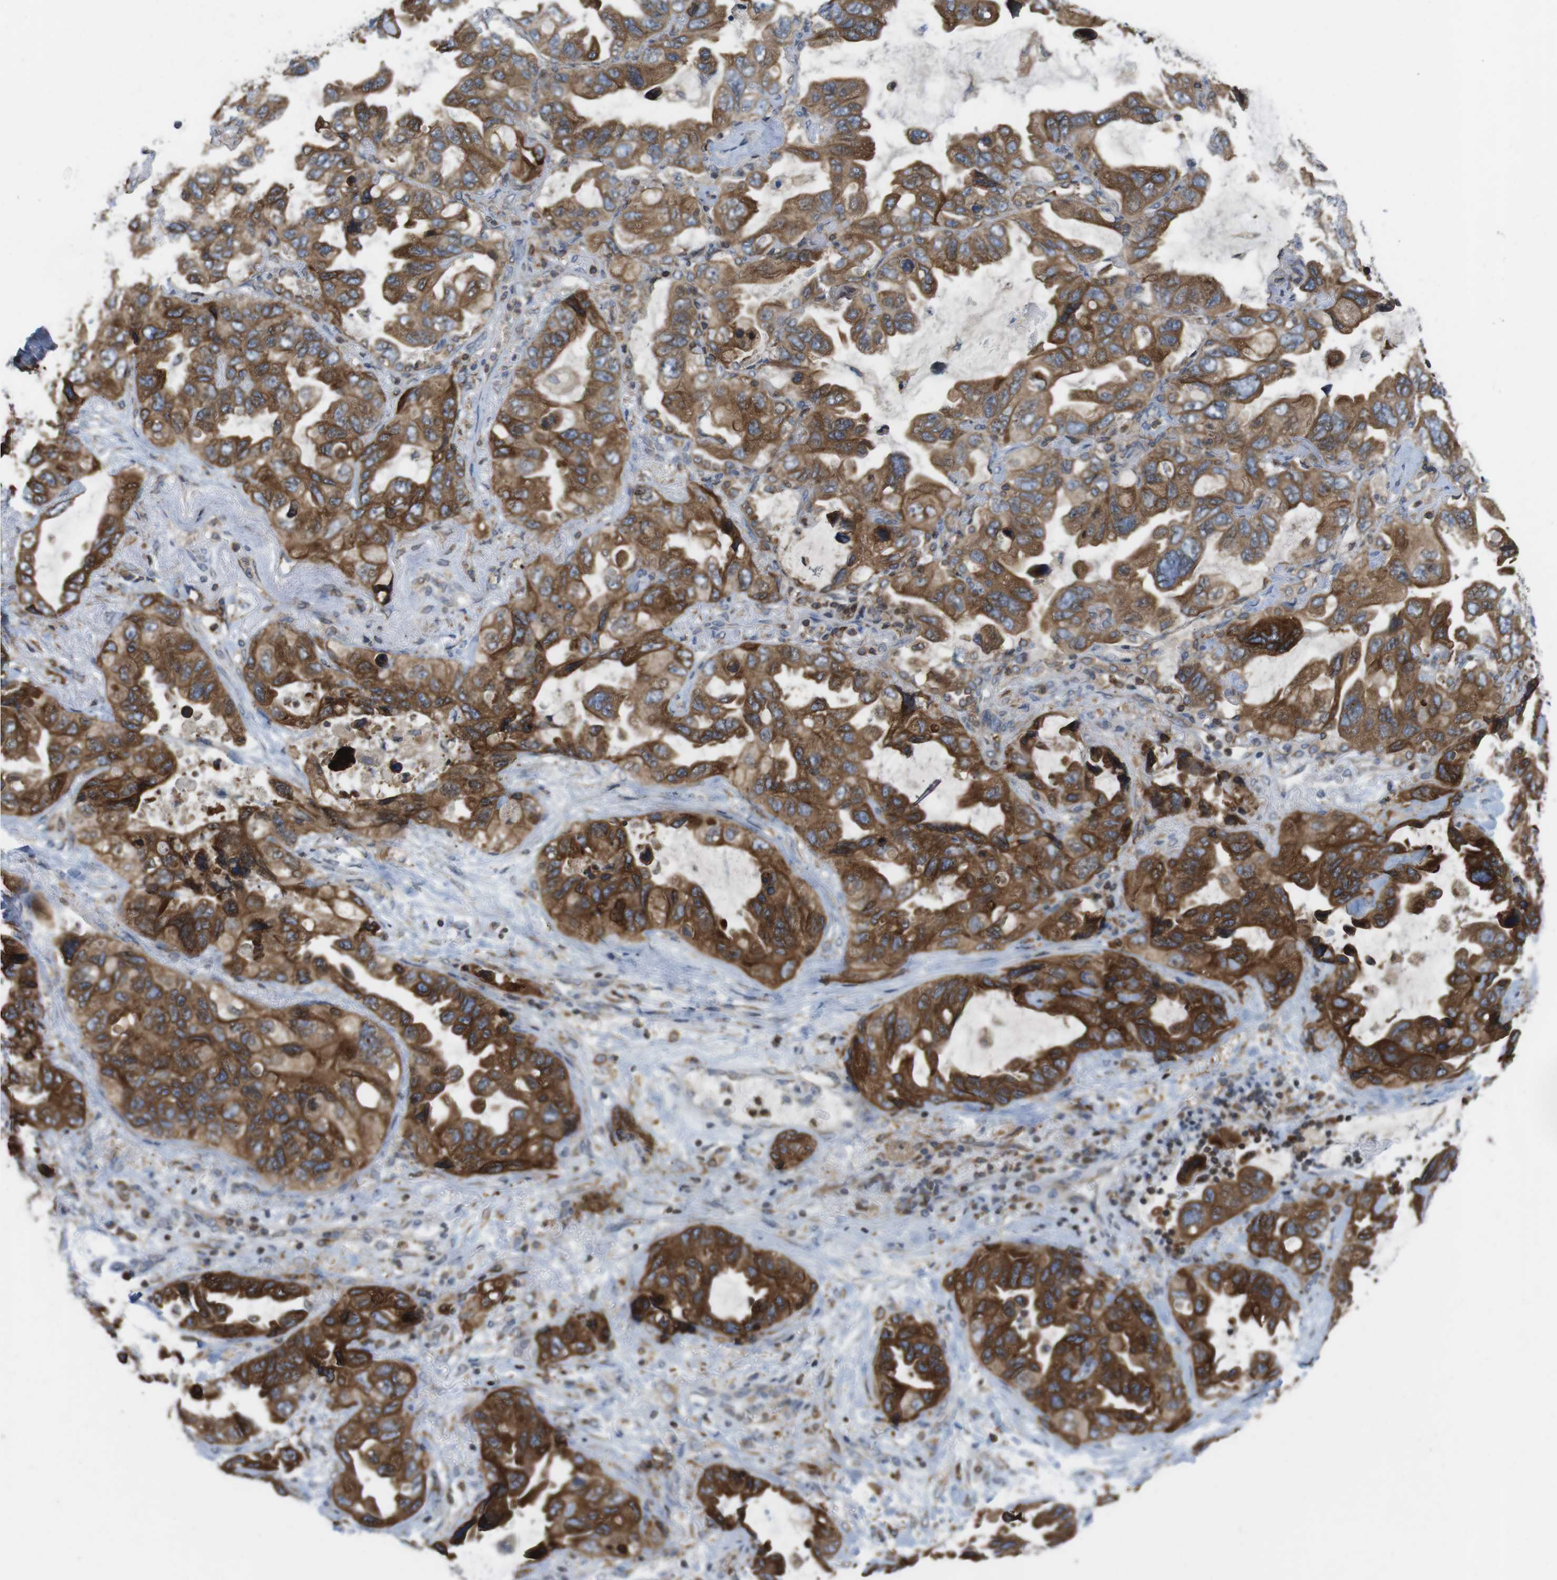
{"staining": {"intensity": "strong", "quantity": ">75%", "location": "cytoplasmic/membranous"}, "tissue": "lung cancer", "cell_type": "Tumor cells", "image_type": "cancer", "snomed": [{"axis": "morphology", "description": "Squamous cell carcinoma, NOS"}, {"axis": "topography", "description": "Lung"}], "caption": "Protein staining of lung cancer (squamous cell carcinoma) tissue exhibits strong cytoplasmic/membranous staining in approximately >75% of tumor cells.", "gene": "ARL6IP5", "patient": {"sex": "female", "age": 73}}